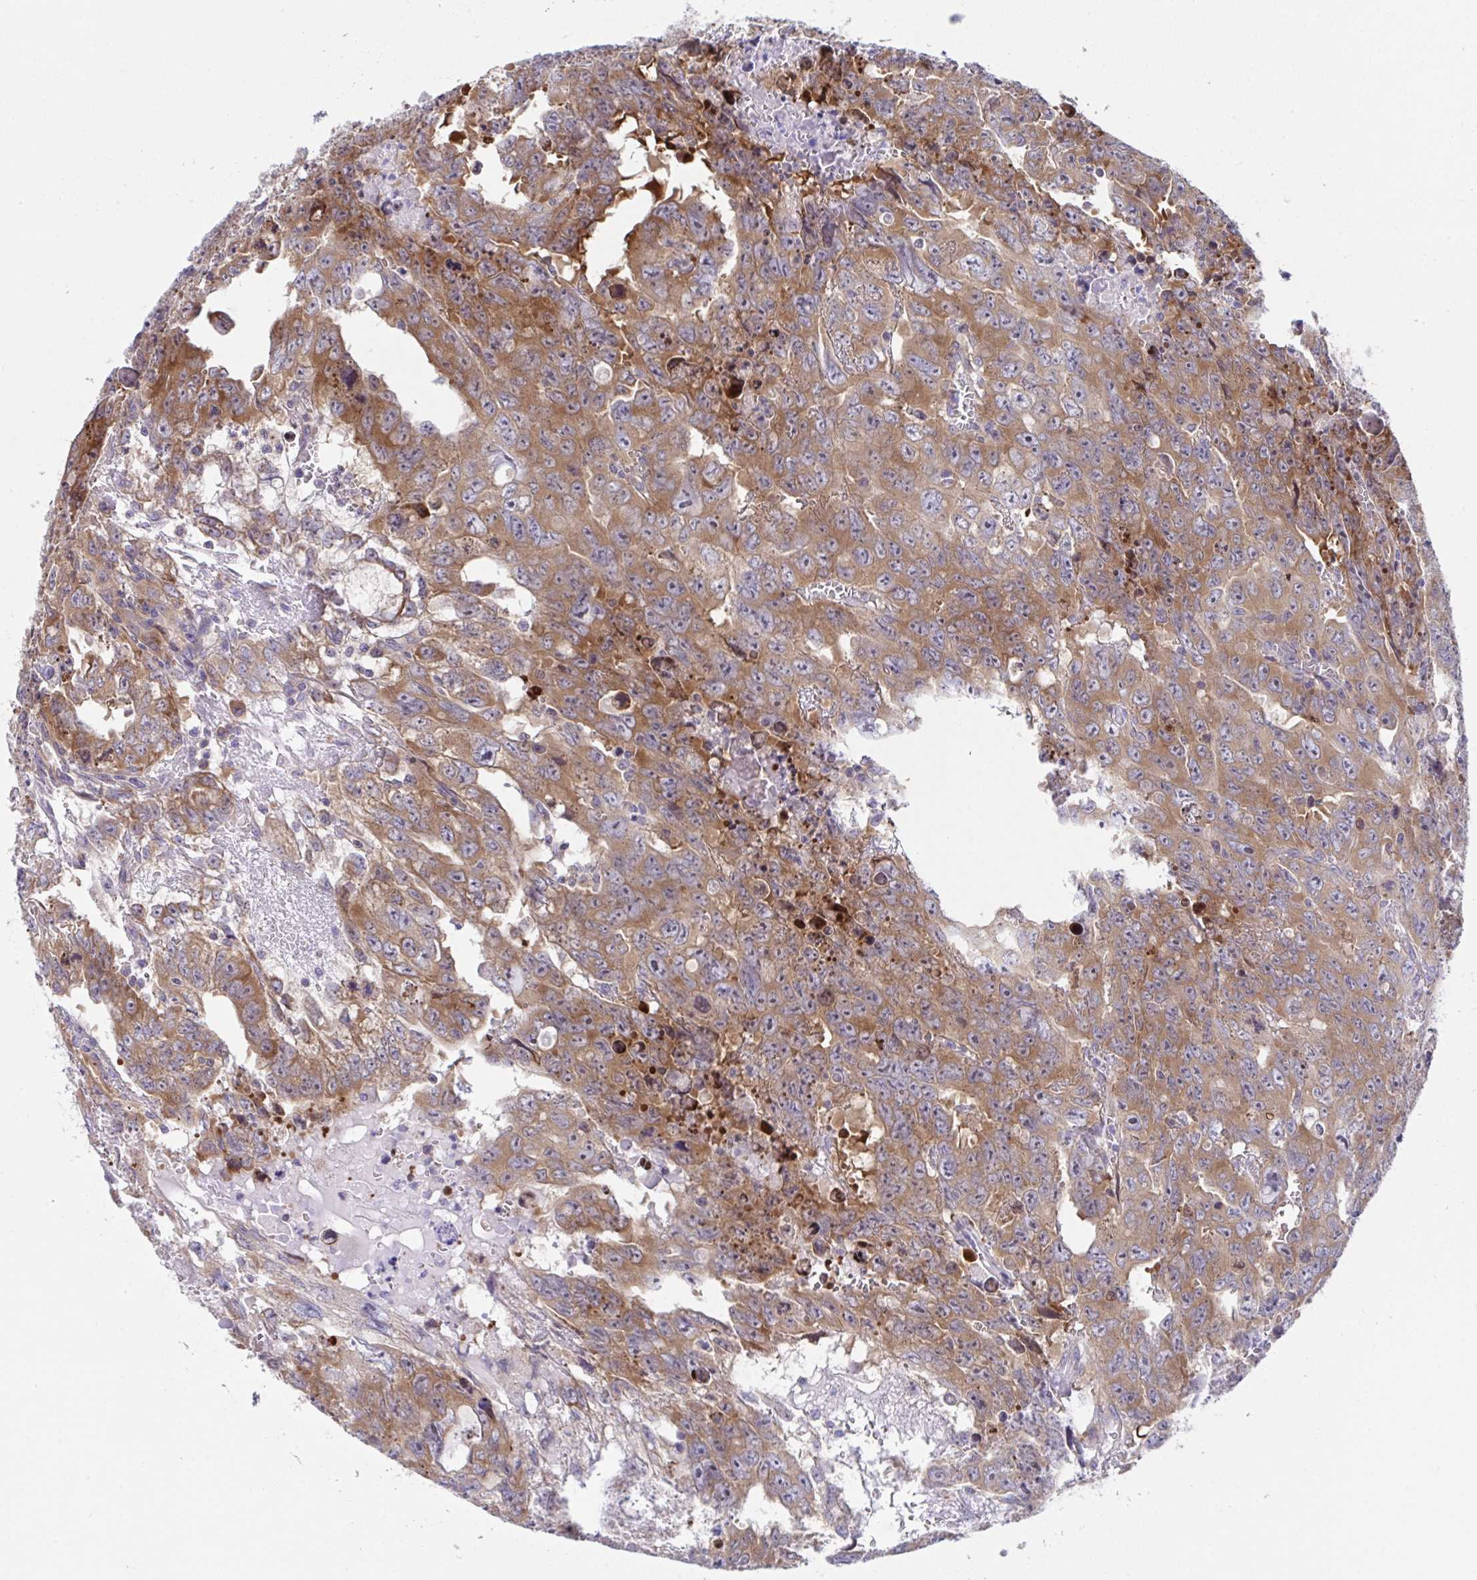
{"staining": {"intensity": "moderate", "quantity": ">75%", "location": "cytoplasmic/membranous"}, "tissue": "testis cancer", "cell_type": "Tumor cells", "image_type": "cancer", "snomed": [{"axis": "morphology", "description": "Carcinoma, Embryonal, NOS"}, {"axis": "topography", "description": "Testis"}], "caption": "Testis cancer (embryonal carcinoma) stained for a protein displays moderate cytoplasmic/membranous positivity in tumor cells. Using DAB (brown) and hematoxylin (blue) stains, captured at high magnification using brightfield microscopy.", "gene": "FAU", "patient": {"sex": "male", "age": 24}}